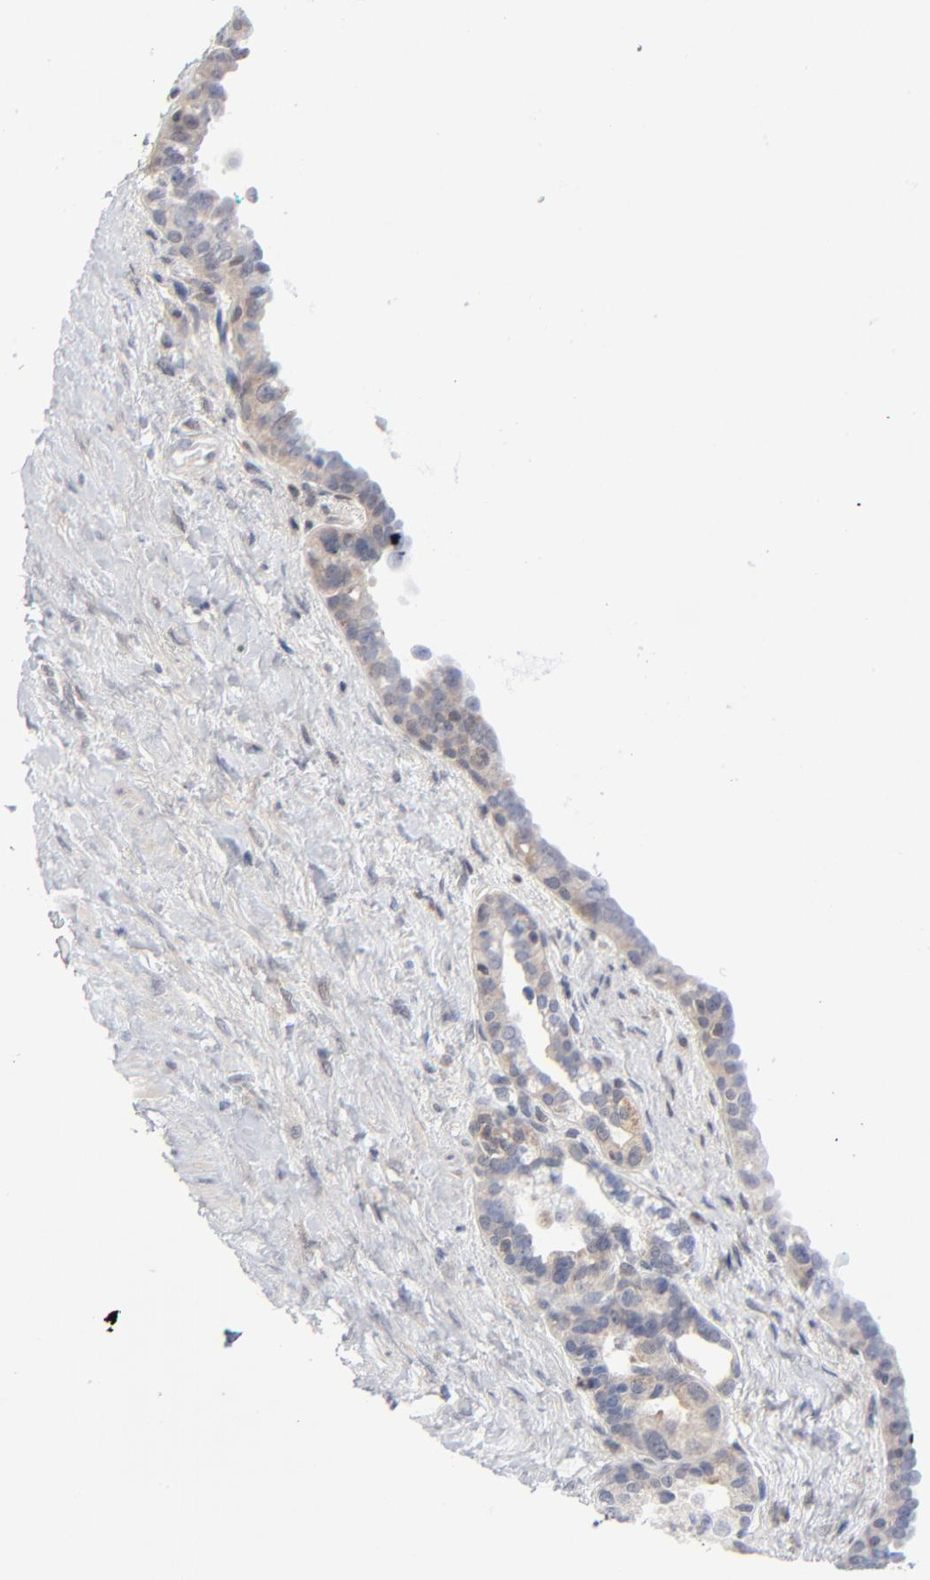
{"staining": {"intensity": "weak", "quantity": "25%-75%", "location": "cytoplasmic/membranous"}, "tissue": "seminal vesicle", "cell_type": "Glandular cells", "image_type": "normal", "snomed": [{"axis": "morphology", "description": "Normal tissue, NOS"}, {"axis": "topography", "description": "Seminal veicle"}], "caption": "Protein staining by immunohistochemistry exhibits weak cytoplasmic/membranous expression in approximately 25%-75% of glandular cells in normal seminal vesicle. Using DAB (brown) and hematoxylin (blue) stains, captured at high magnification using brightfield microscopy.", "gene": "RPS6KB1", "patient": {"sex": "male", "age": 61}}